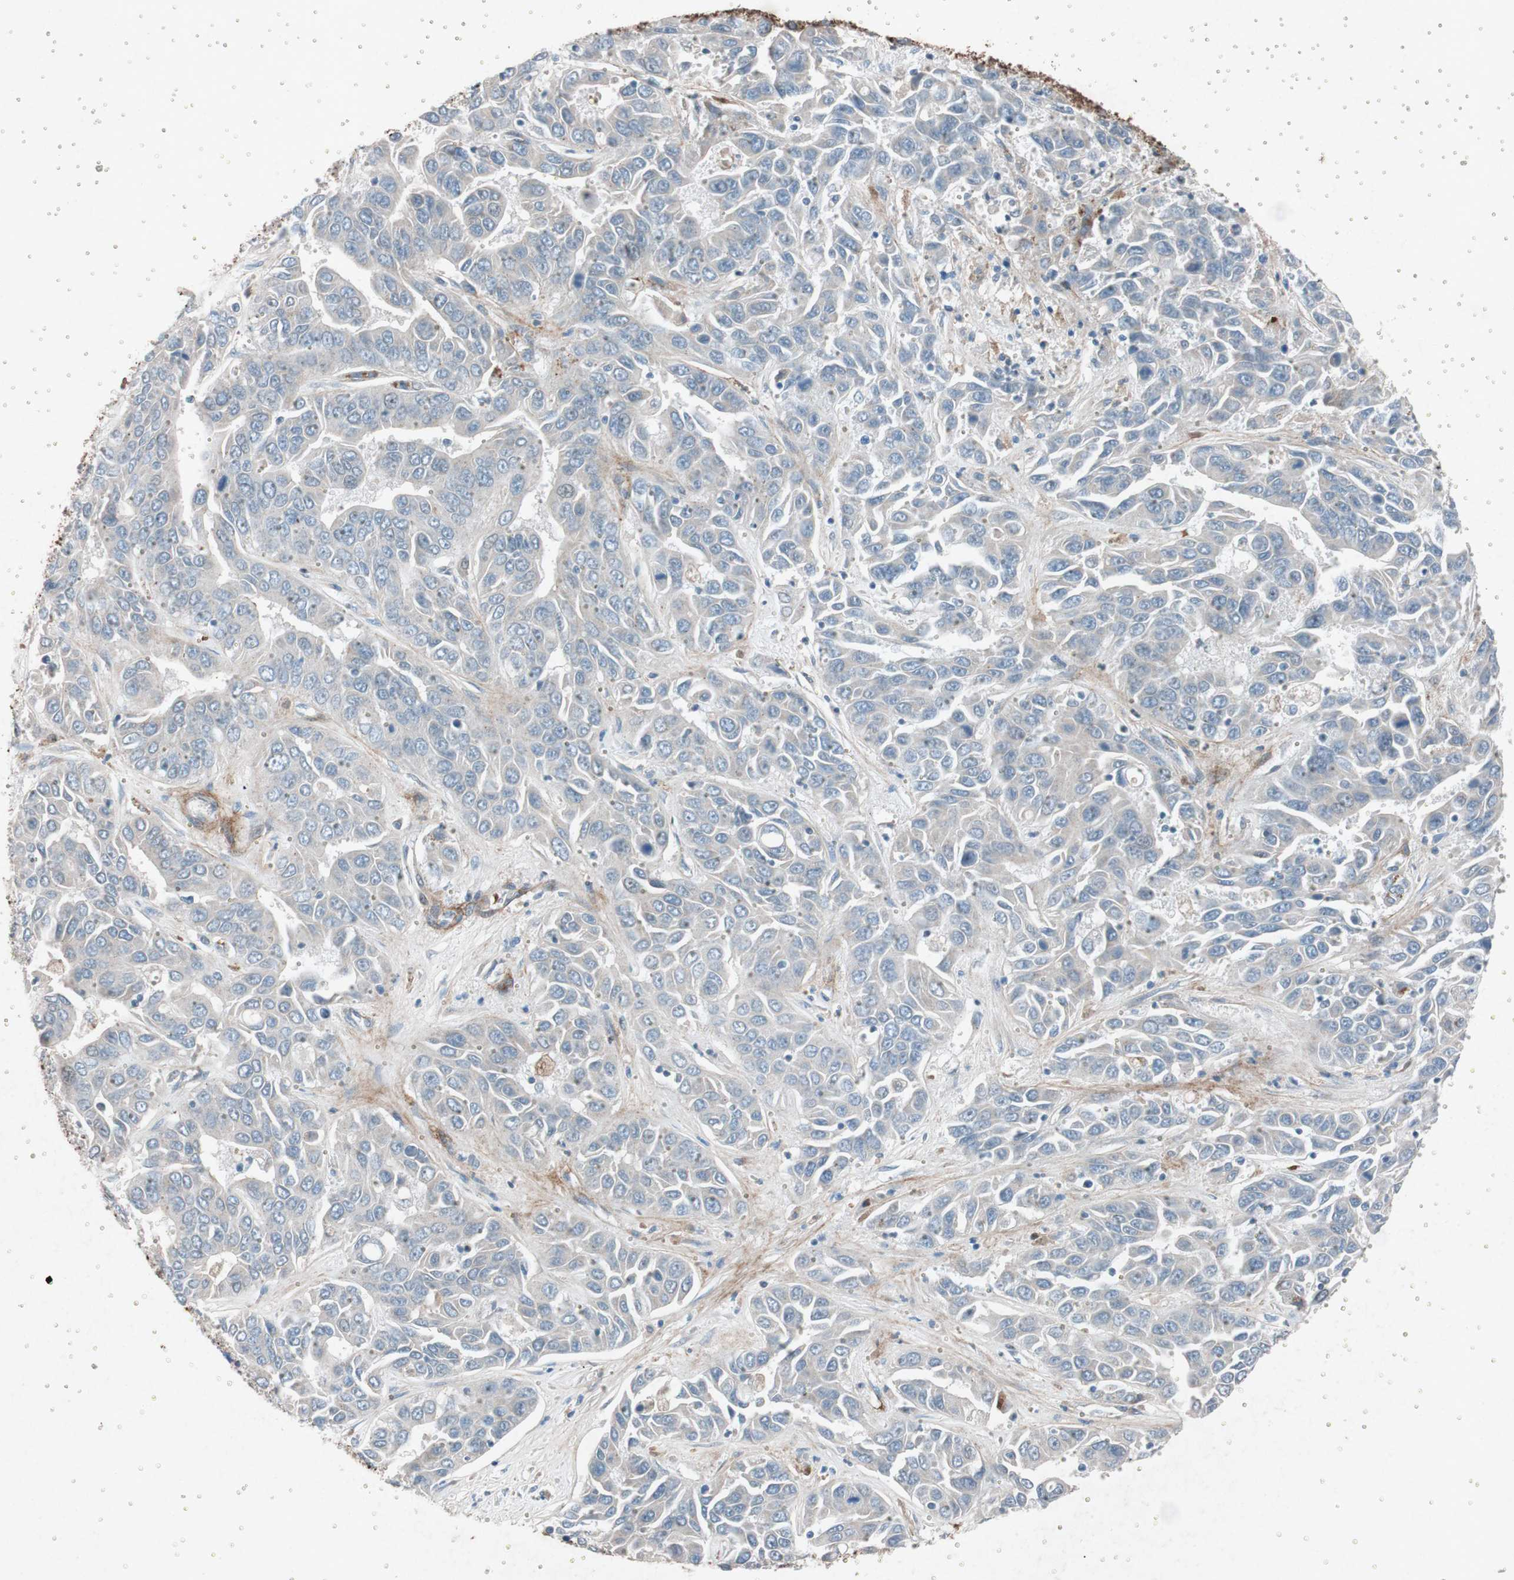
{"staining": {"intensity": "negative", "quantity": "none", "location": "none"}, "tissue": "liver cancer", "cell_type": "Tumor cells", "image_type": "cancer", "snomed": [{"axis": "morphology", "description": "Cholangiocarcinoma"}, {"axis": "topography", "description": "Liver"}], "caption": "An image of human cholangiocarcinoma (liver) is negative for staining in tumor cells. Brightfield microscopy of IHC stained with DAB (3,3'-diaminobenzidine) (brown) and hematoxylin (blue), captured at high magnification.", "gene": "GRB7", "patient": {"sex": "female", "age": 52}}